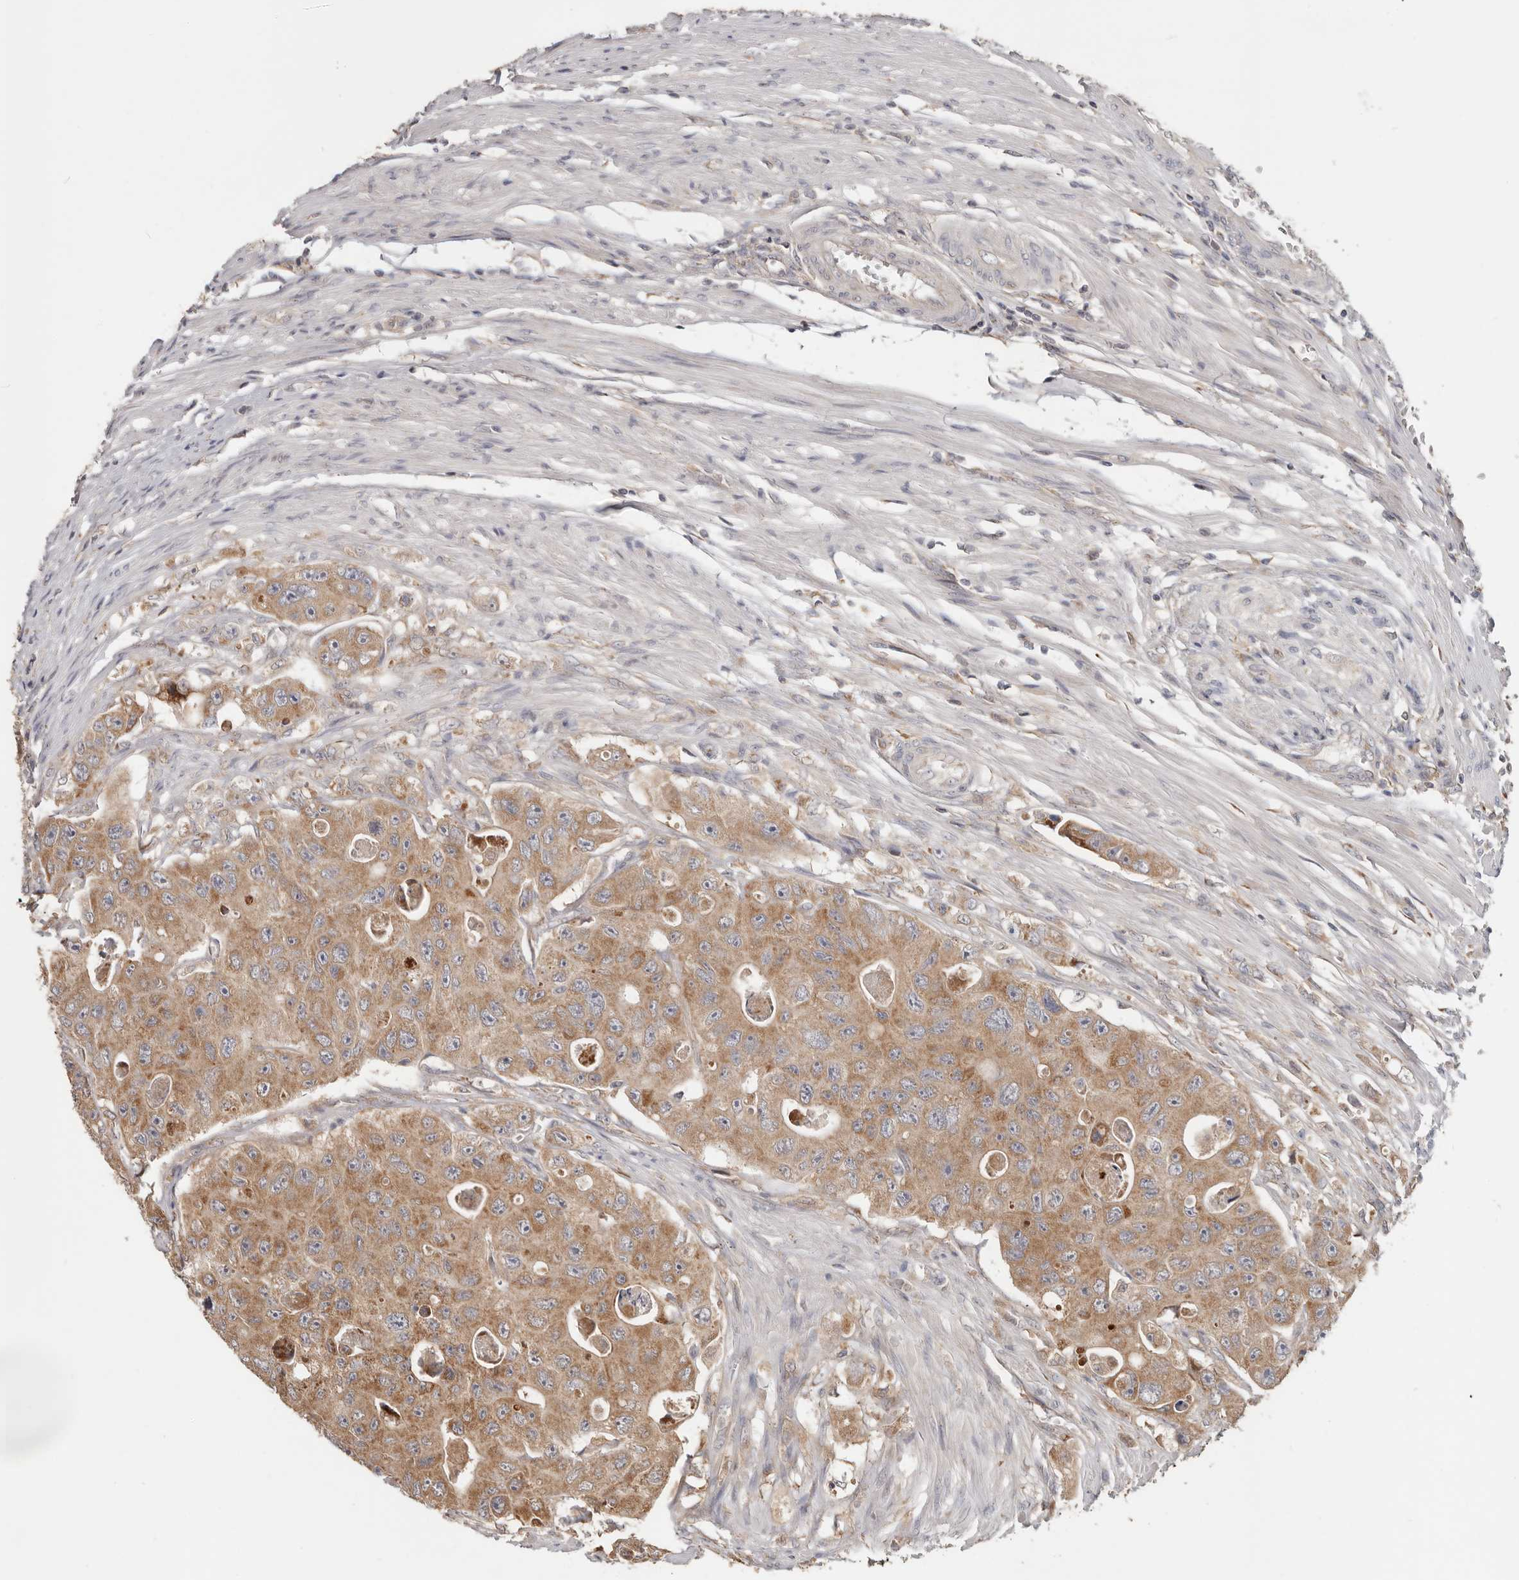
{"staining": {"intensity": "moderate", "quantity": ">75%", "location": "cytoplasmic/membranous"}, "tissue": "colorectal cancer", "cell_type": "Tumor cells", "image_type": "cancer", "snomed": [{"axis": "morphology", "description": "Adenocarcinoma, NOS"}, {"axis": "topography", "description": "Colon"}], "caption": "Protein staining demonstrates moderate cytoplasmic/membranous positivity in approximately >75% of tumor cells in adenocarcinoma (colorectal). (DAB = brown stain, brightfield microscopy at high magnification).", "gene": "LRP6", "patient": {"sex": "female", "age": 46}}